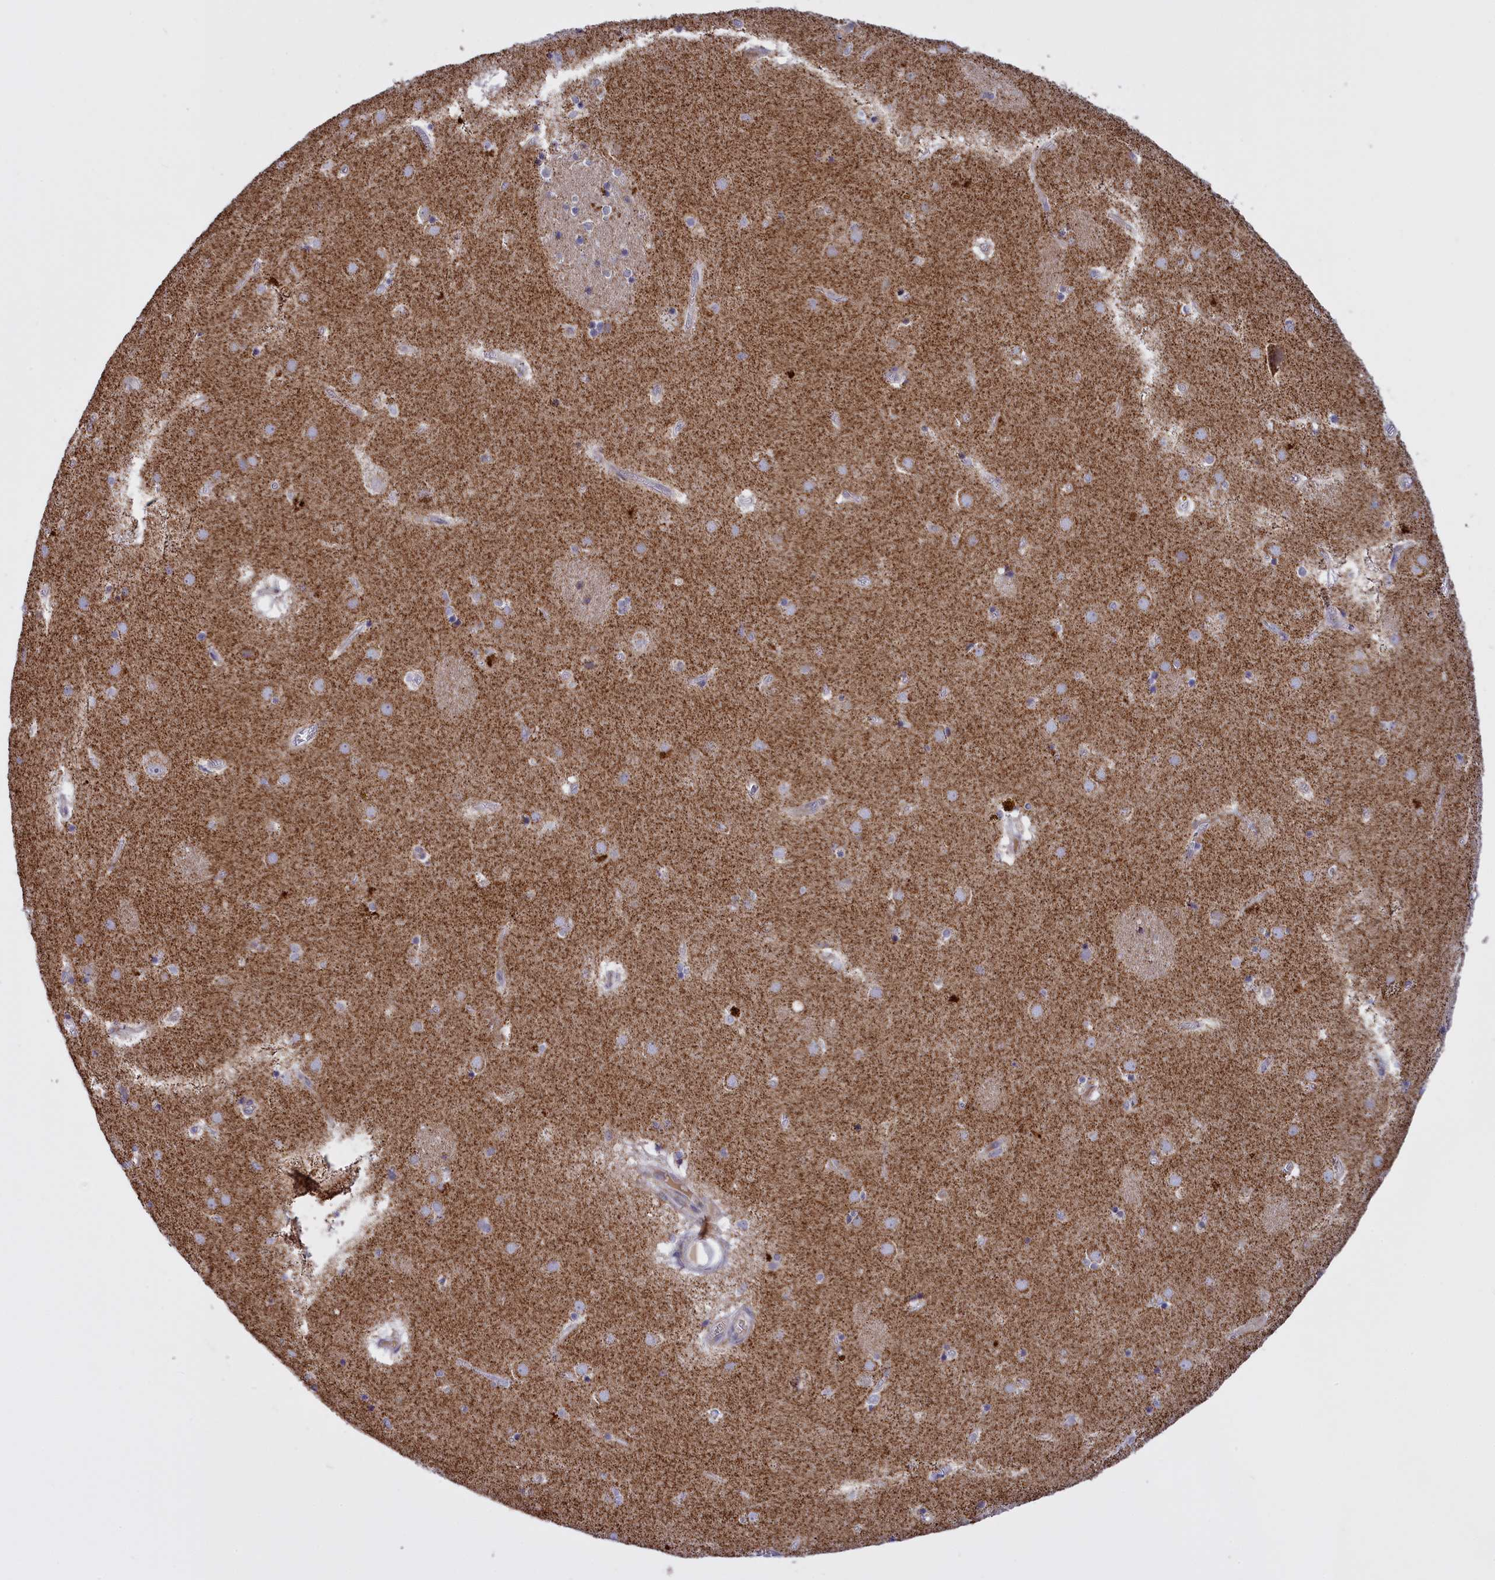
{"staining": {"intensity": "negative", "quantity": "none", "location": "none"}, "tissue": "caudate", "cell_type": "Glial cells", "image_type": "normal", "snomed": [{"axis": "morphology", "description": "Normal tissue, NOS"}, {"axis": "topography", "description": "Lateral ventricle wall"}], "caption": "A photomicrograph of human caudate is negative for staining in glial cells.", "gene": "FAM149B1", "patient": {"sex": "male", "age": 70}}